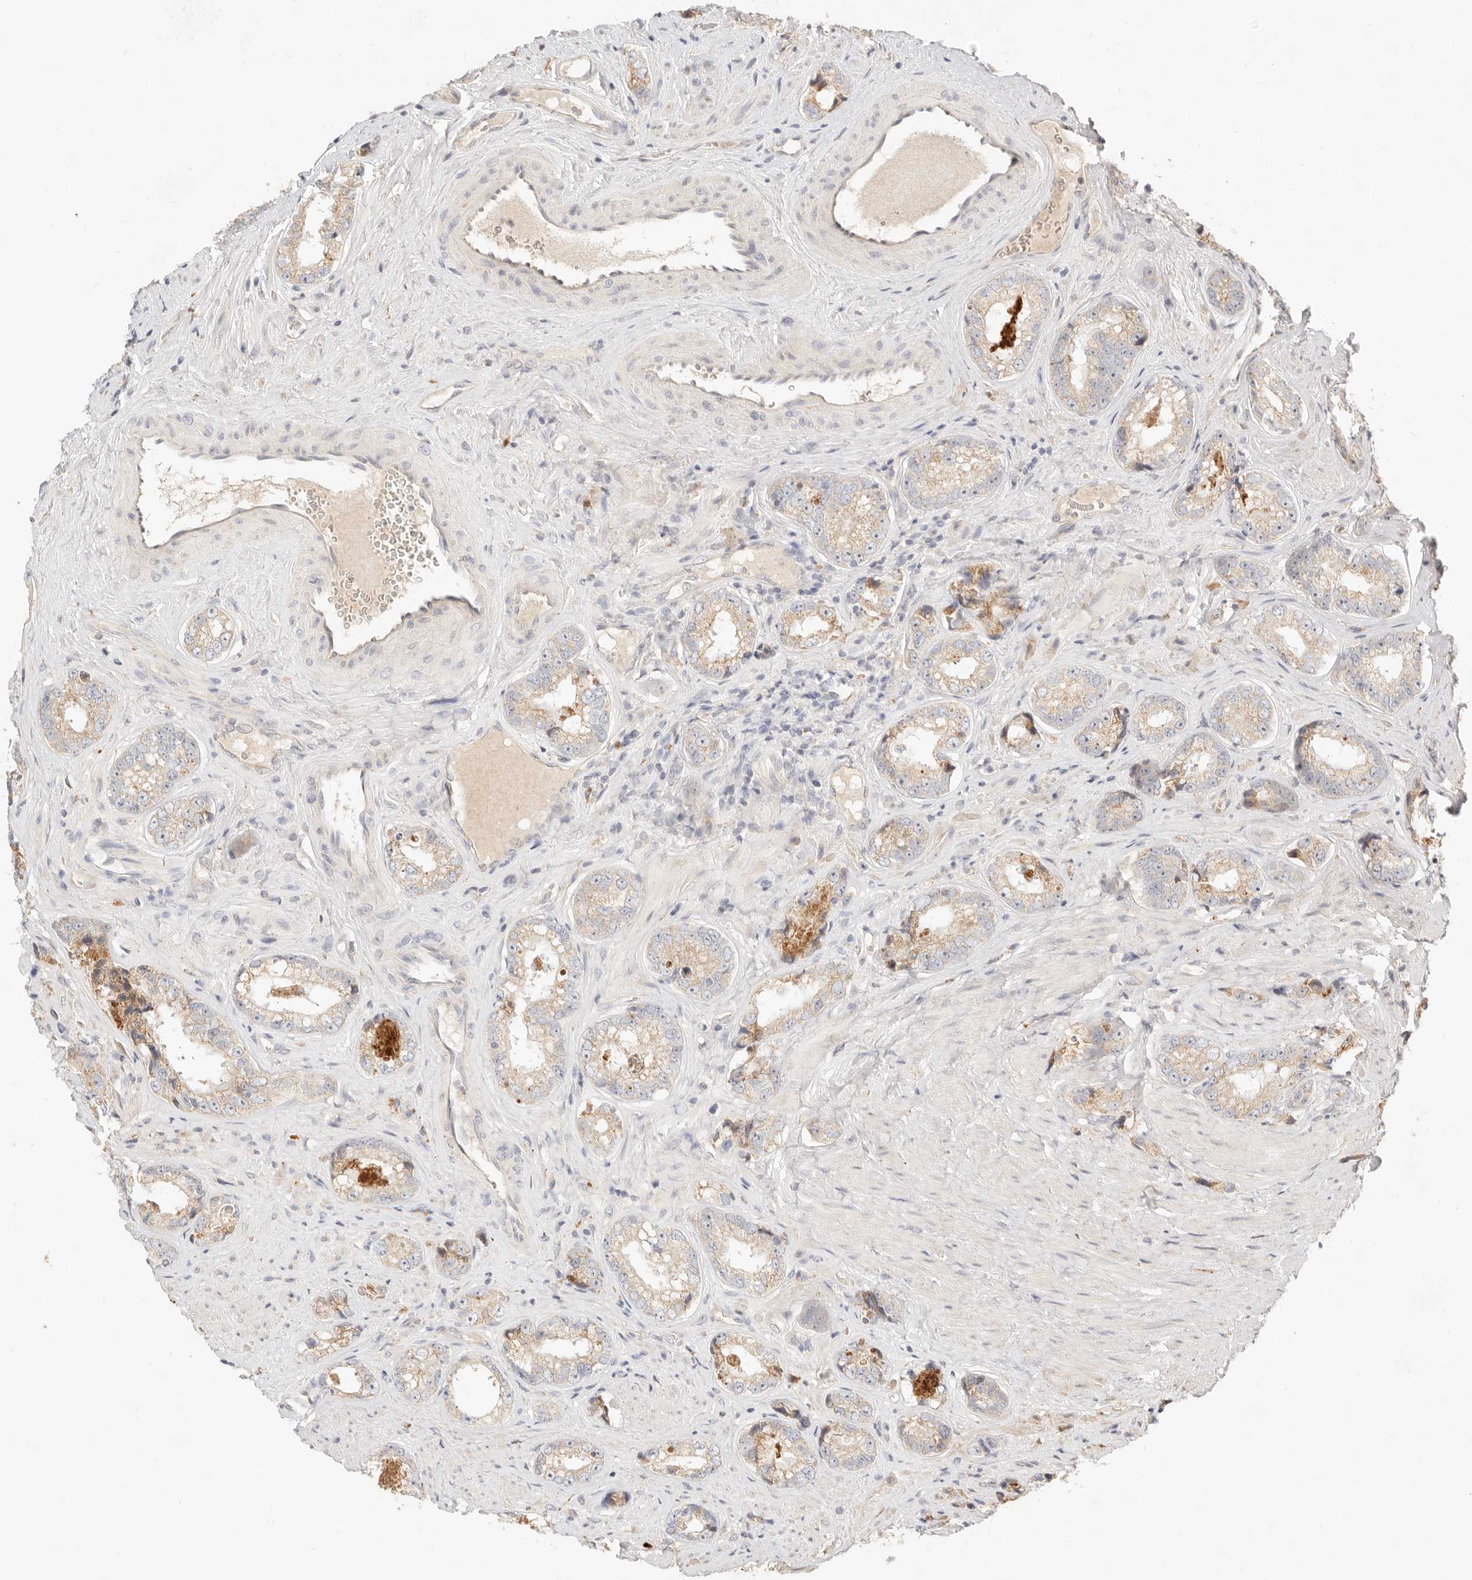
{"staining": {"intensity": "weak", "quantity": "<25%", "location": "cytoplasmic/membranous"}, "tissue": "prostate cancer", "cell_type": "Tumor cells", "image_type": "cancer", "snomed": [{"axis": "morphology", "description": "Adenocarcinoma, High grade"}, {"axis": "topography", "description": "Prostate"}], "caption": "Immunohistochemistry (IHC) photomicrograph of human prostate high-grade adenocarcinoma stained for a protein (brown), which demonstrates no positivity in tumor cells.", "gene": "ACOX1", "patient": {"sex": "male", "age": 61}}